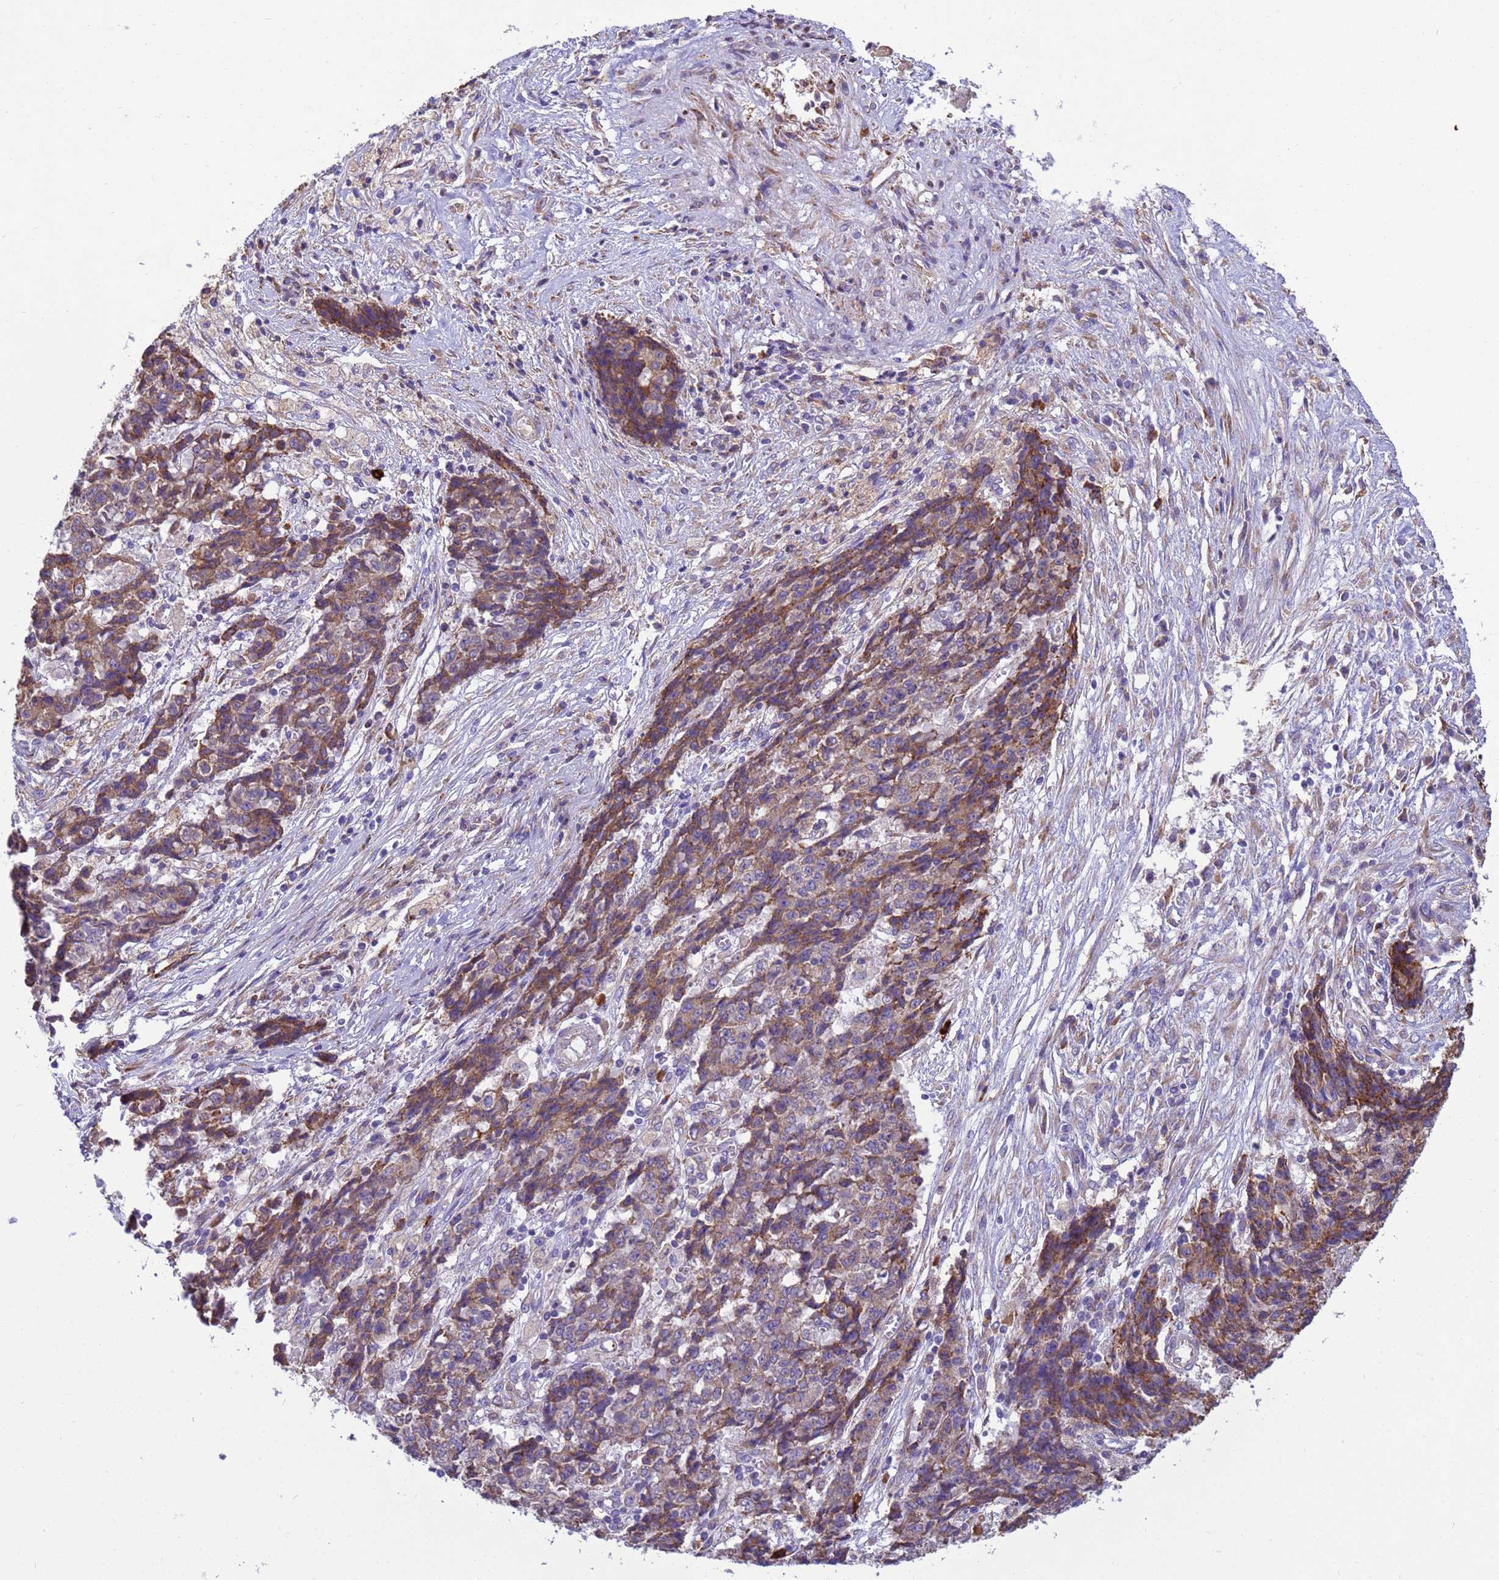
{"staining": {"intensity": "moderate", "quantity": ">75%", "location": "cytoplasmic/membranous"}, "tissue": "ovarian cancer", "cell_type": "Tumor cells", "image_type": "cancer", "snomed": [{"axis": "morphology", "description": "Carcinoma, endometroid"}, {"axis": "topography", "description": "Ovary"}], "caption": "A histopathology image showing moderate cytoplasmic/membranous expression in approximately >75% of tumor cells in ovarian cancer, as visualized by brown immunohistochemical staining.", "gene": "THAP5", "patient": {"sex": "female", "age": 42}}